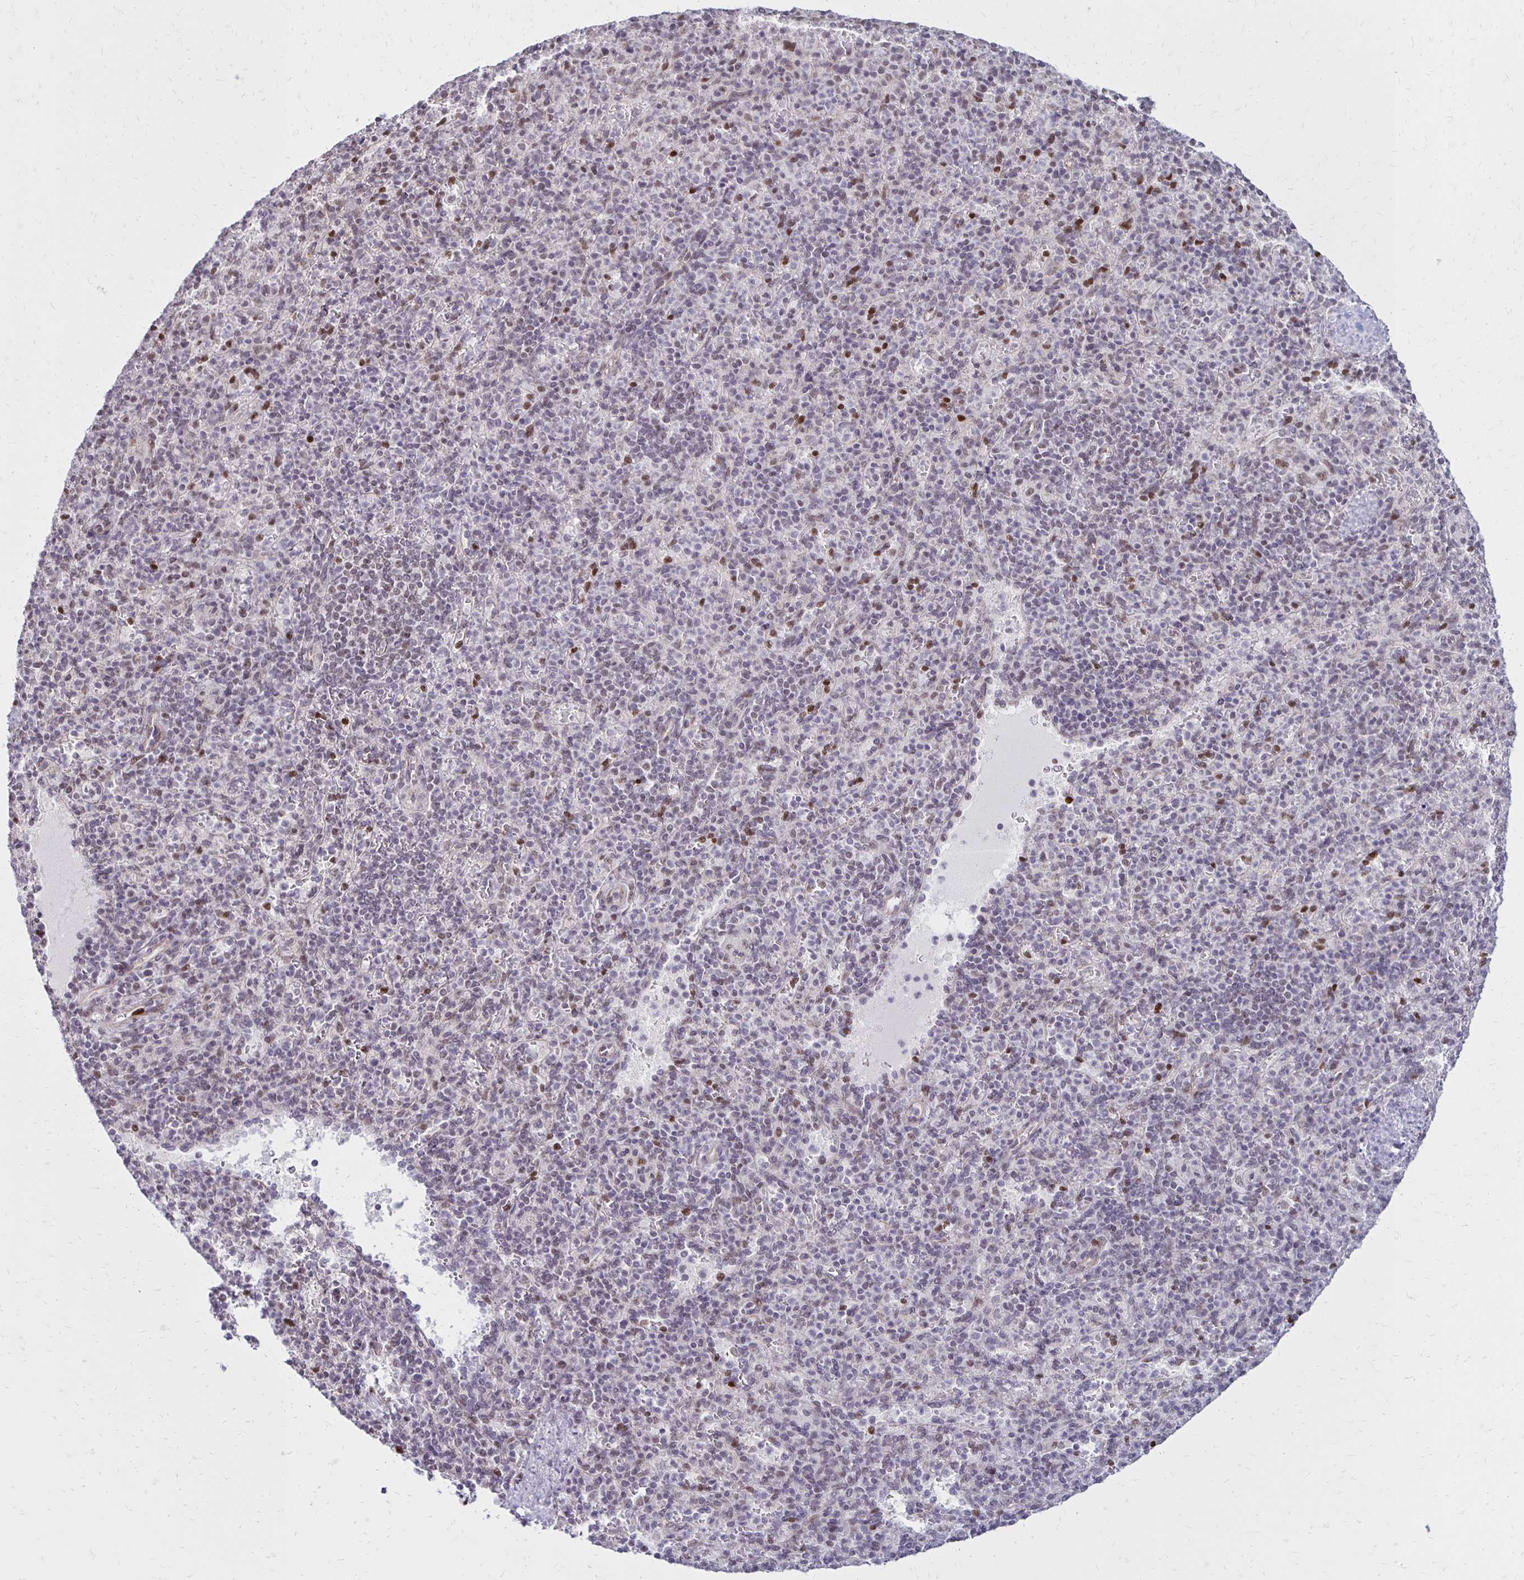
{"staining": {"intensity": "weak", "quantity": "<25%", "location": "nuclear"}, "tissue": "spleen", "cell_type": "Cells in red pulp", "image_type": "normal", "snomed": [{"axis": "morphology", "description": "Normal tissue, NOS"}, {"axis": "topography", "description": "Spleen"}], "caption": "High magnification brightfield microscopy of unremarkable spleen stained with DAB (brown) and counterstained with hematoxylin (blue): cells in red pulp show no significant staining.", "gene": "DDB2", "patient": {"sex": "female", "age": 74}}